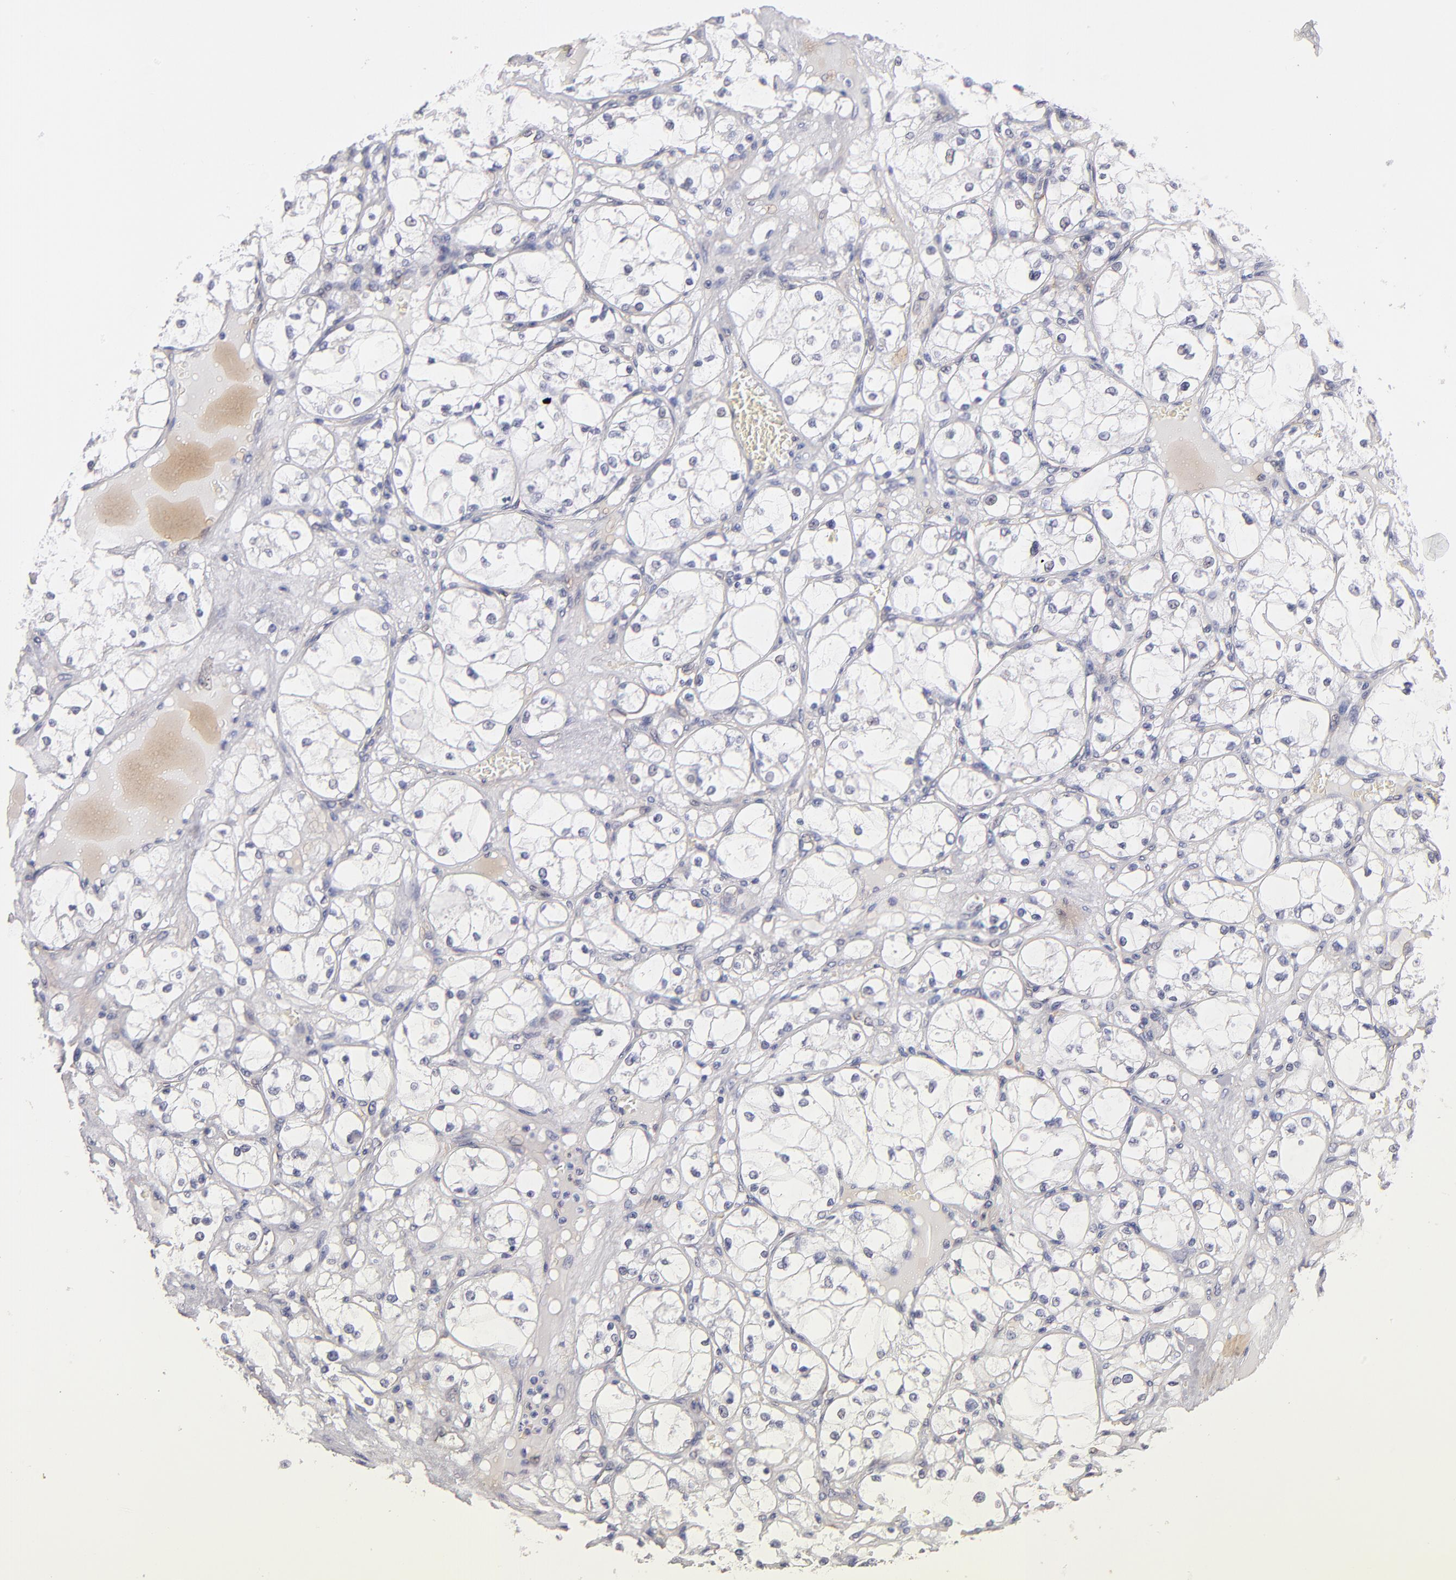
{"staining": {"intensity": "negative", "quantity": "none", "location": "none"}, "tissue": "renal cancer", "cell_type": "Tumor cells", "image_type": "cancer", "snomed": [{"axis": "morphology", "description": "Adenocarcinoma, NOS"}, {"axis": "topography", "description": "Kidney"}], "caption": "DAB immunohistochemical staining of human renal adenocarcinoma reveals no significant staining in tumor cells.", "gene": "PLVAP", "patient": {"sex": "male", "age": 61}}